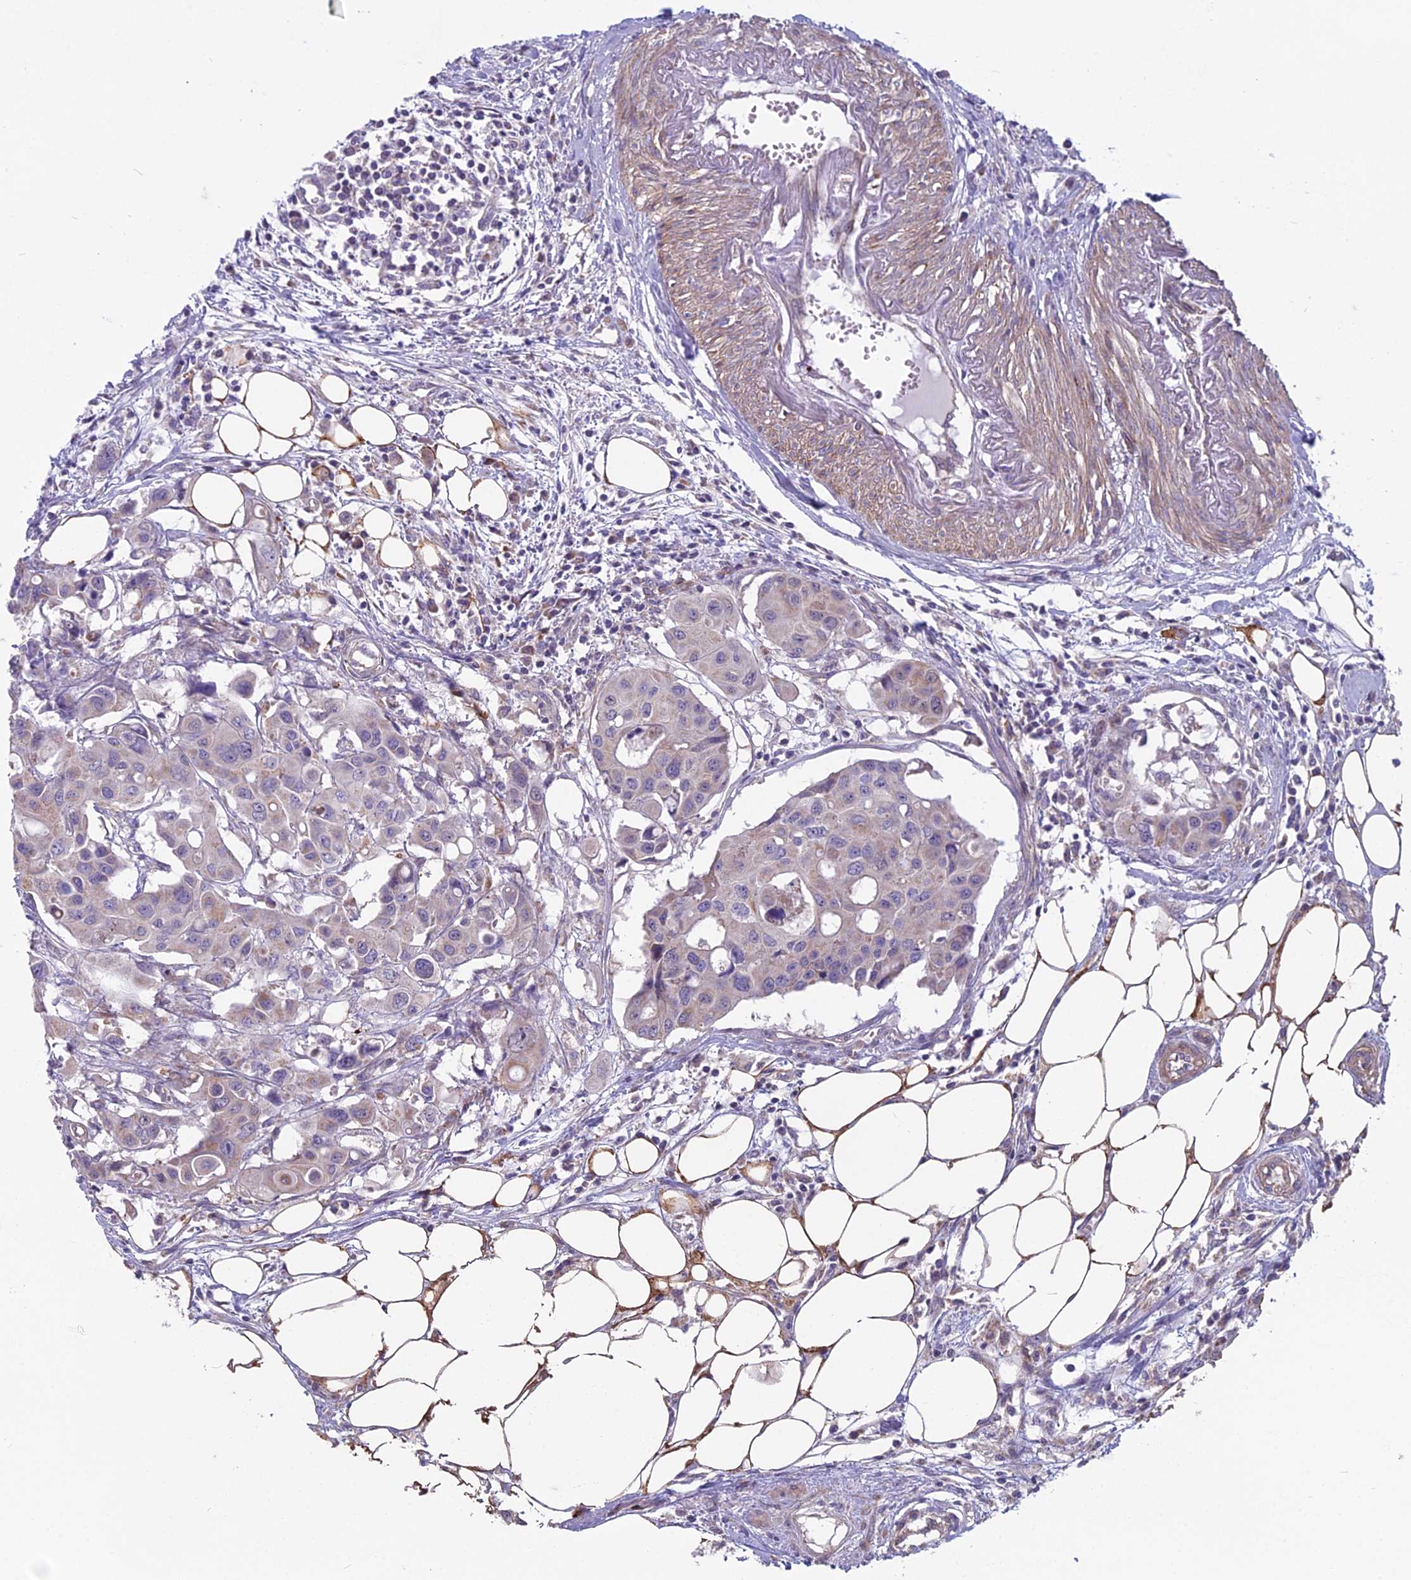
{"staining": {"intensity": "negative", "quantity": "none", "location": "none"}, "tissue": "colorectal cancer", "cell_type": "Tumor cells", "image_type": "cancer", "snomed": [{"axis": "morphology", "description": "Adenocarcinoma, NOS"}, {"axis": "topography", "description": "Colon"}], "caption": "There is no significant staining in tumor cells of colorectal adenocarcinoma.", "gene": "DUS2", "patient": {"sex": "male", "age": 77}}